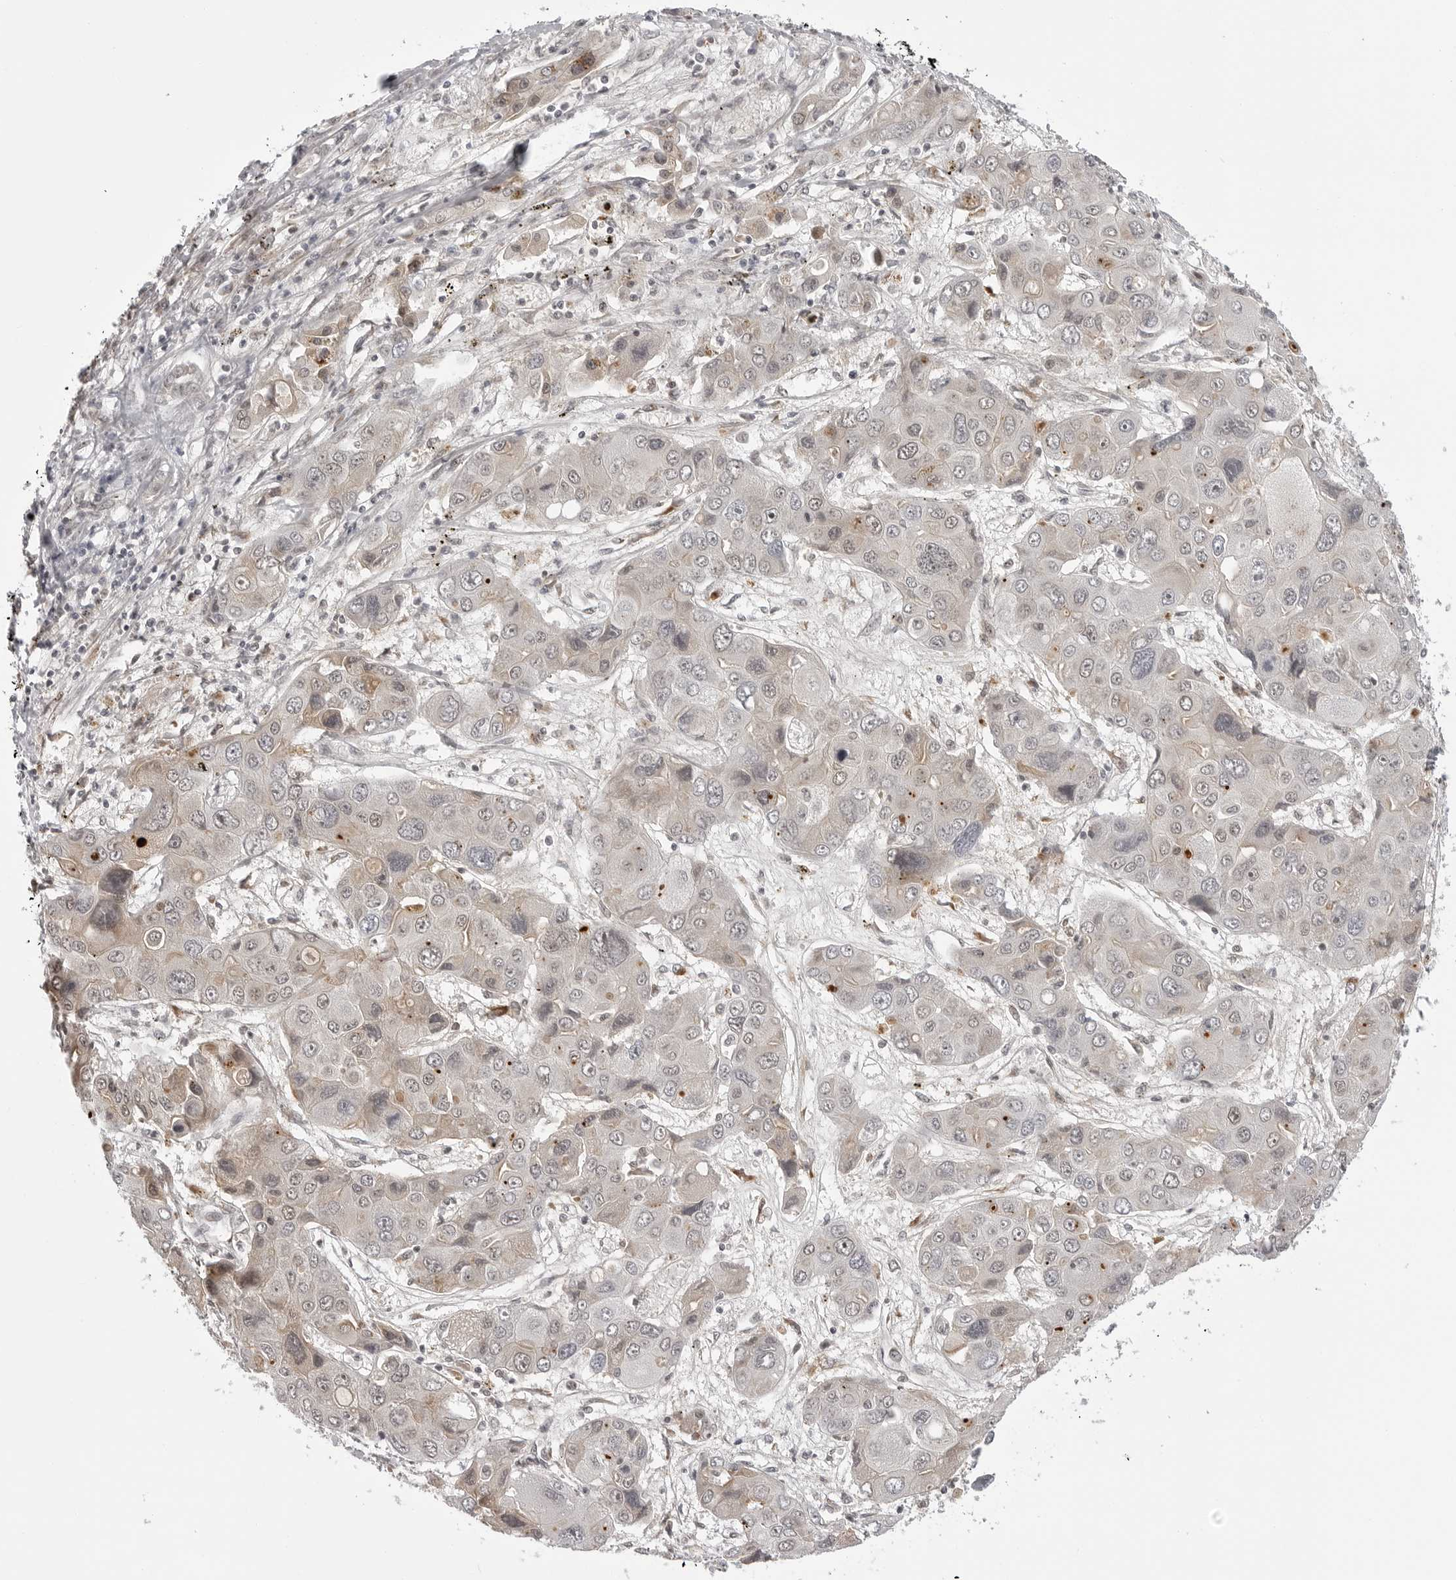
{"staining": {"intensity": "weak", "quantity": "<25%", "location": "cytoplasmic/membranous"}, "tissue": "liver cancer", "cell_type": "Tumor cells", "image_type": "cancer", "snomed": [{"axis": "morphology", "description": "Cholangiocarcinoma"}, {"axis": "topography", "description": "Liver"}], "caption": "The IHC photomicrograph has no significant expression in tumor cells of liver cancer (cholangiocarcinoma) tissue.", "gene": "PHF3", "patient": {"sex": "male", "age": 67}}